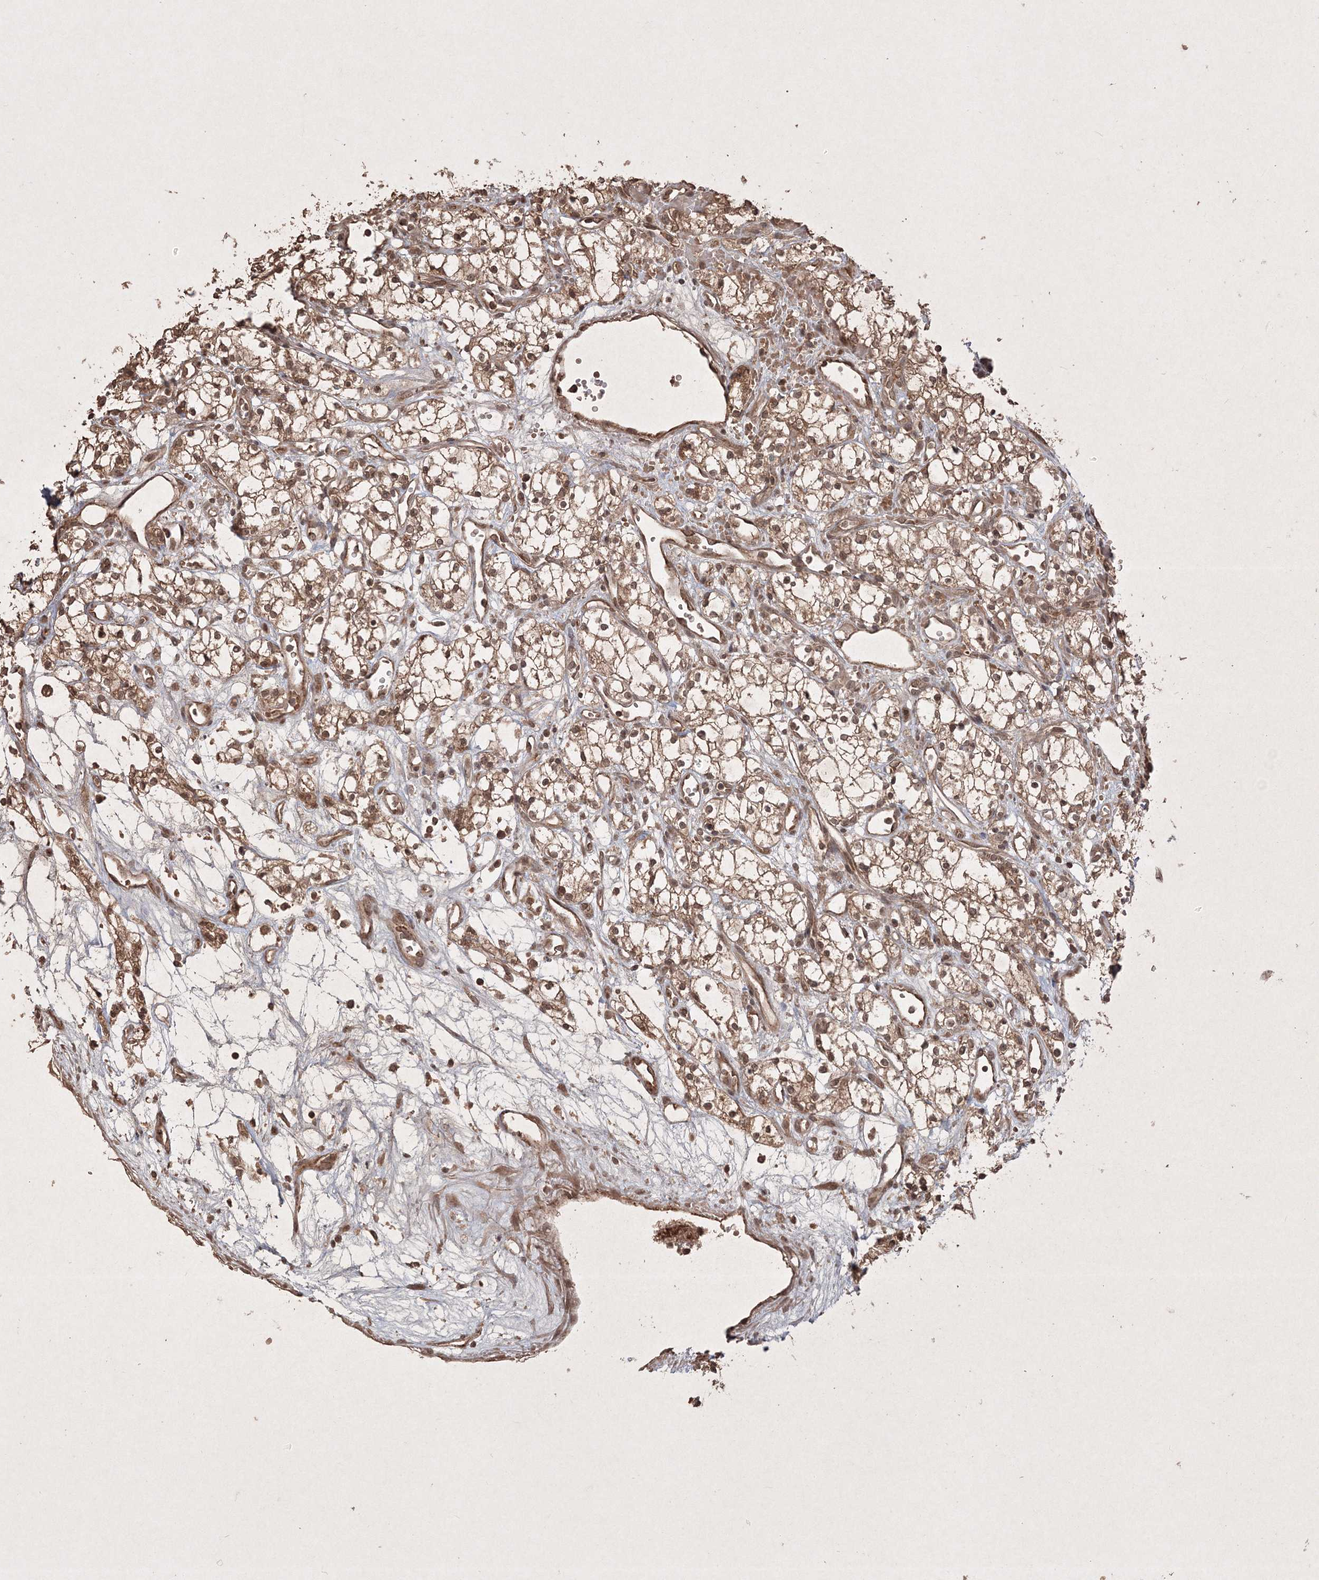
{"staining": {"intensity": "moderate", "quantity": ">75%", "location": "cytoplasmic/membranous,nuclear"}, "tissue": "renal cancer", "cell_type": "Tumor cells", "image_type": "cancer", "snomed": [{"axis": "morphology", "description": "Adenocarcinoma, NOS"}, {"axis": "topography", "description": "Kidney"}], "caption": "Immunohistochemistry histopathology image of adenocarcinoma (renal) stained for a protein (brown), which displays medium levels of moderate cytoplasmic/membranous and nuclear positivity in about >75% of tumor cells.", "gene": "PELI3", "patient": {"sex": "male", "age": 59}}